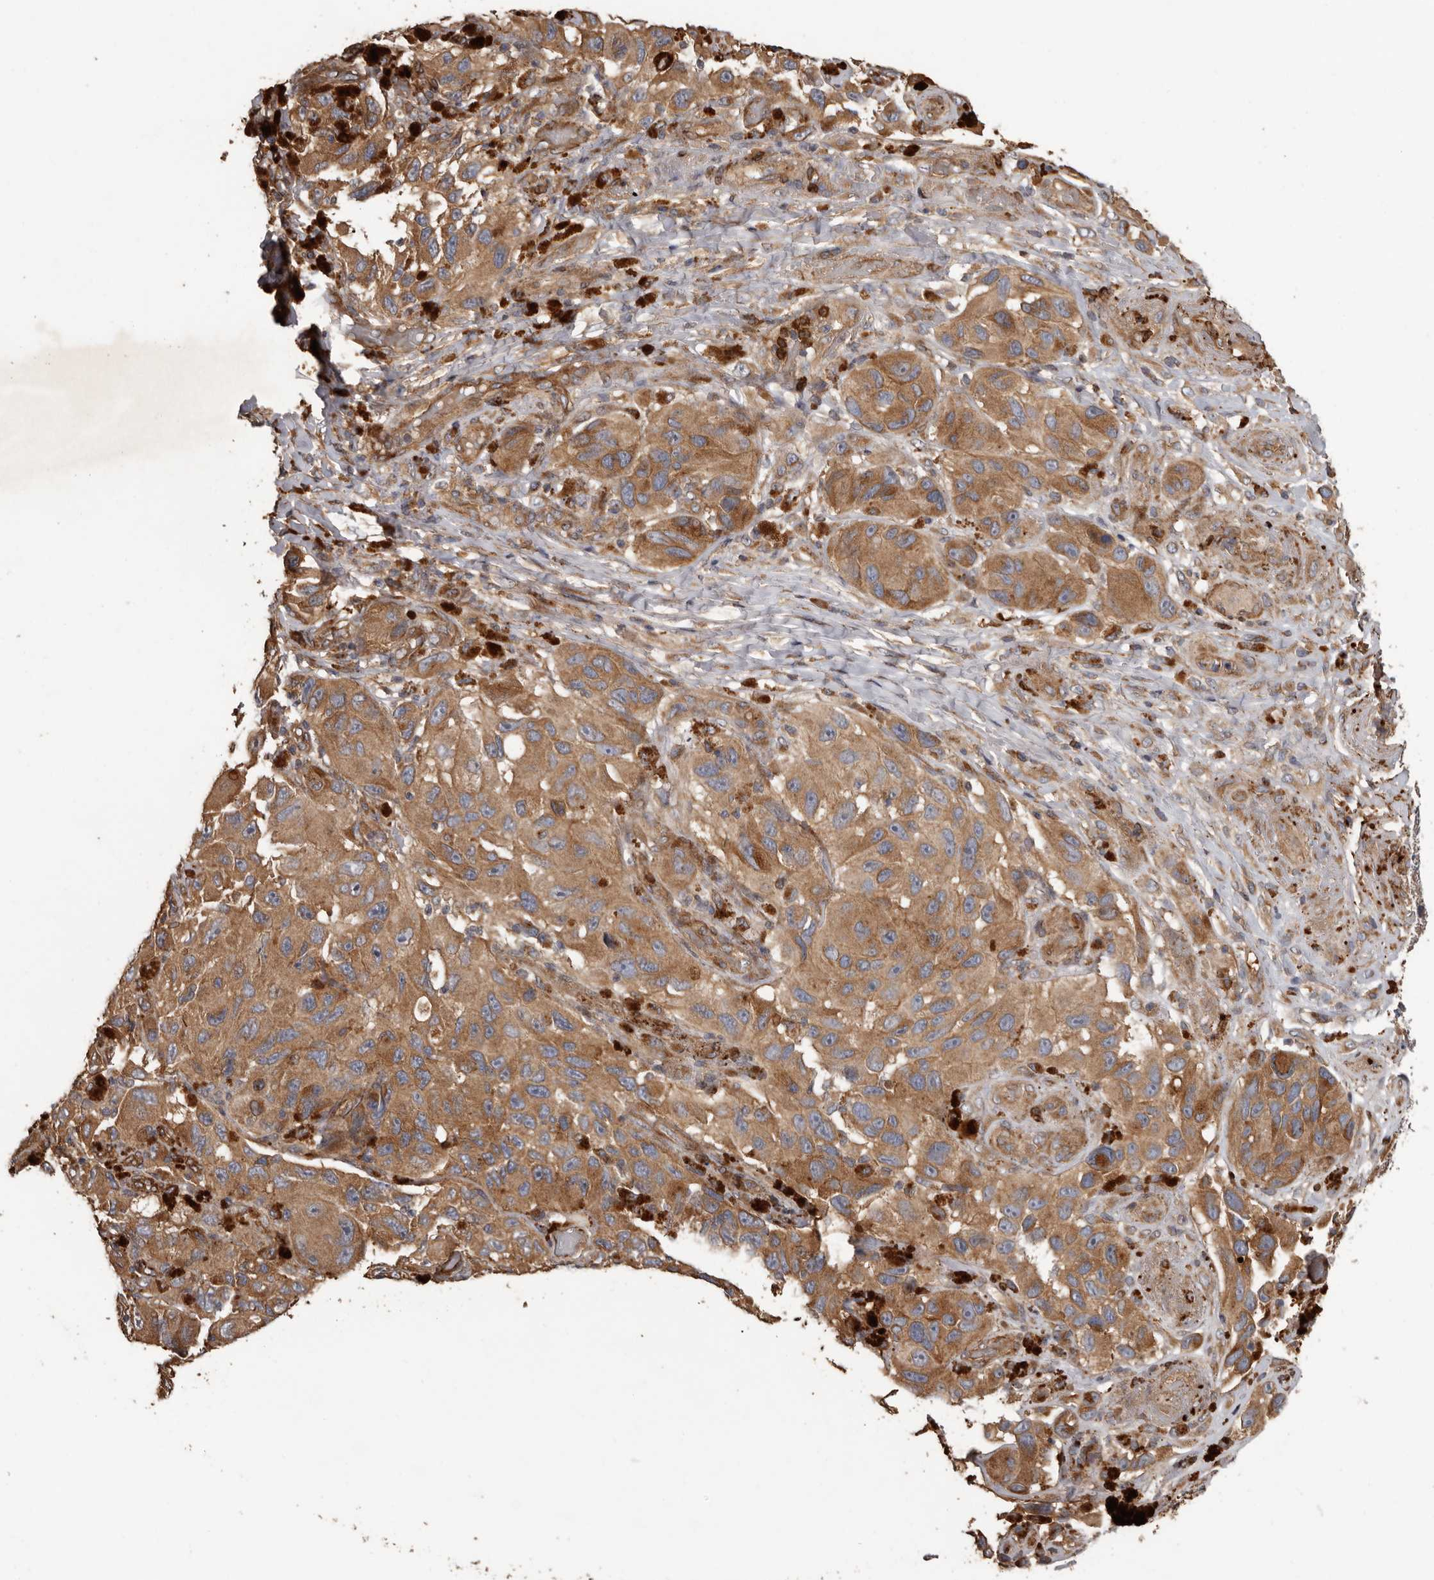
{"staining": {"intensity": "moderate", "quantity": ">75%", "location": "cytoplasmic/membranous"}, "tissue": "melanoma", "cell_type": "Tumor cells", "image_type": "cancer", "snomed": [{"axis": "morphology", "description": "Malignant melanoma, NOS"}, {"axis": "topography", "description": "Skin"}], "caption": "Human malignant melanoma stained with a brown dye displays moderate cytoplasmic/membranous positive expression in about >75% of tumor cells.", "gene": "ARHGEF5", "patient": {"sex": "female", "age": 73}}